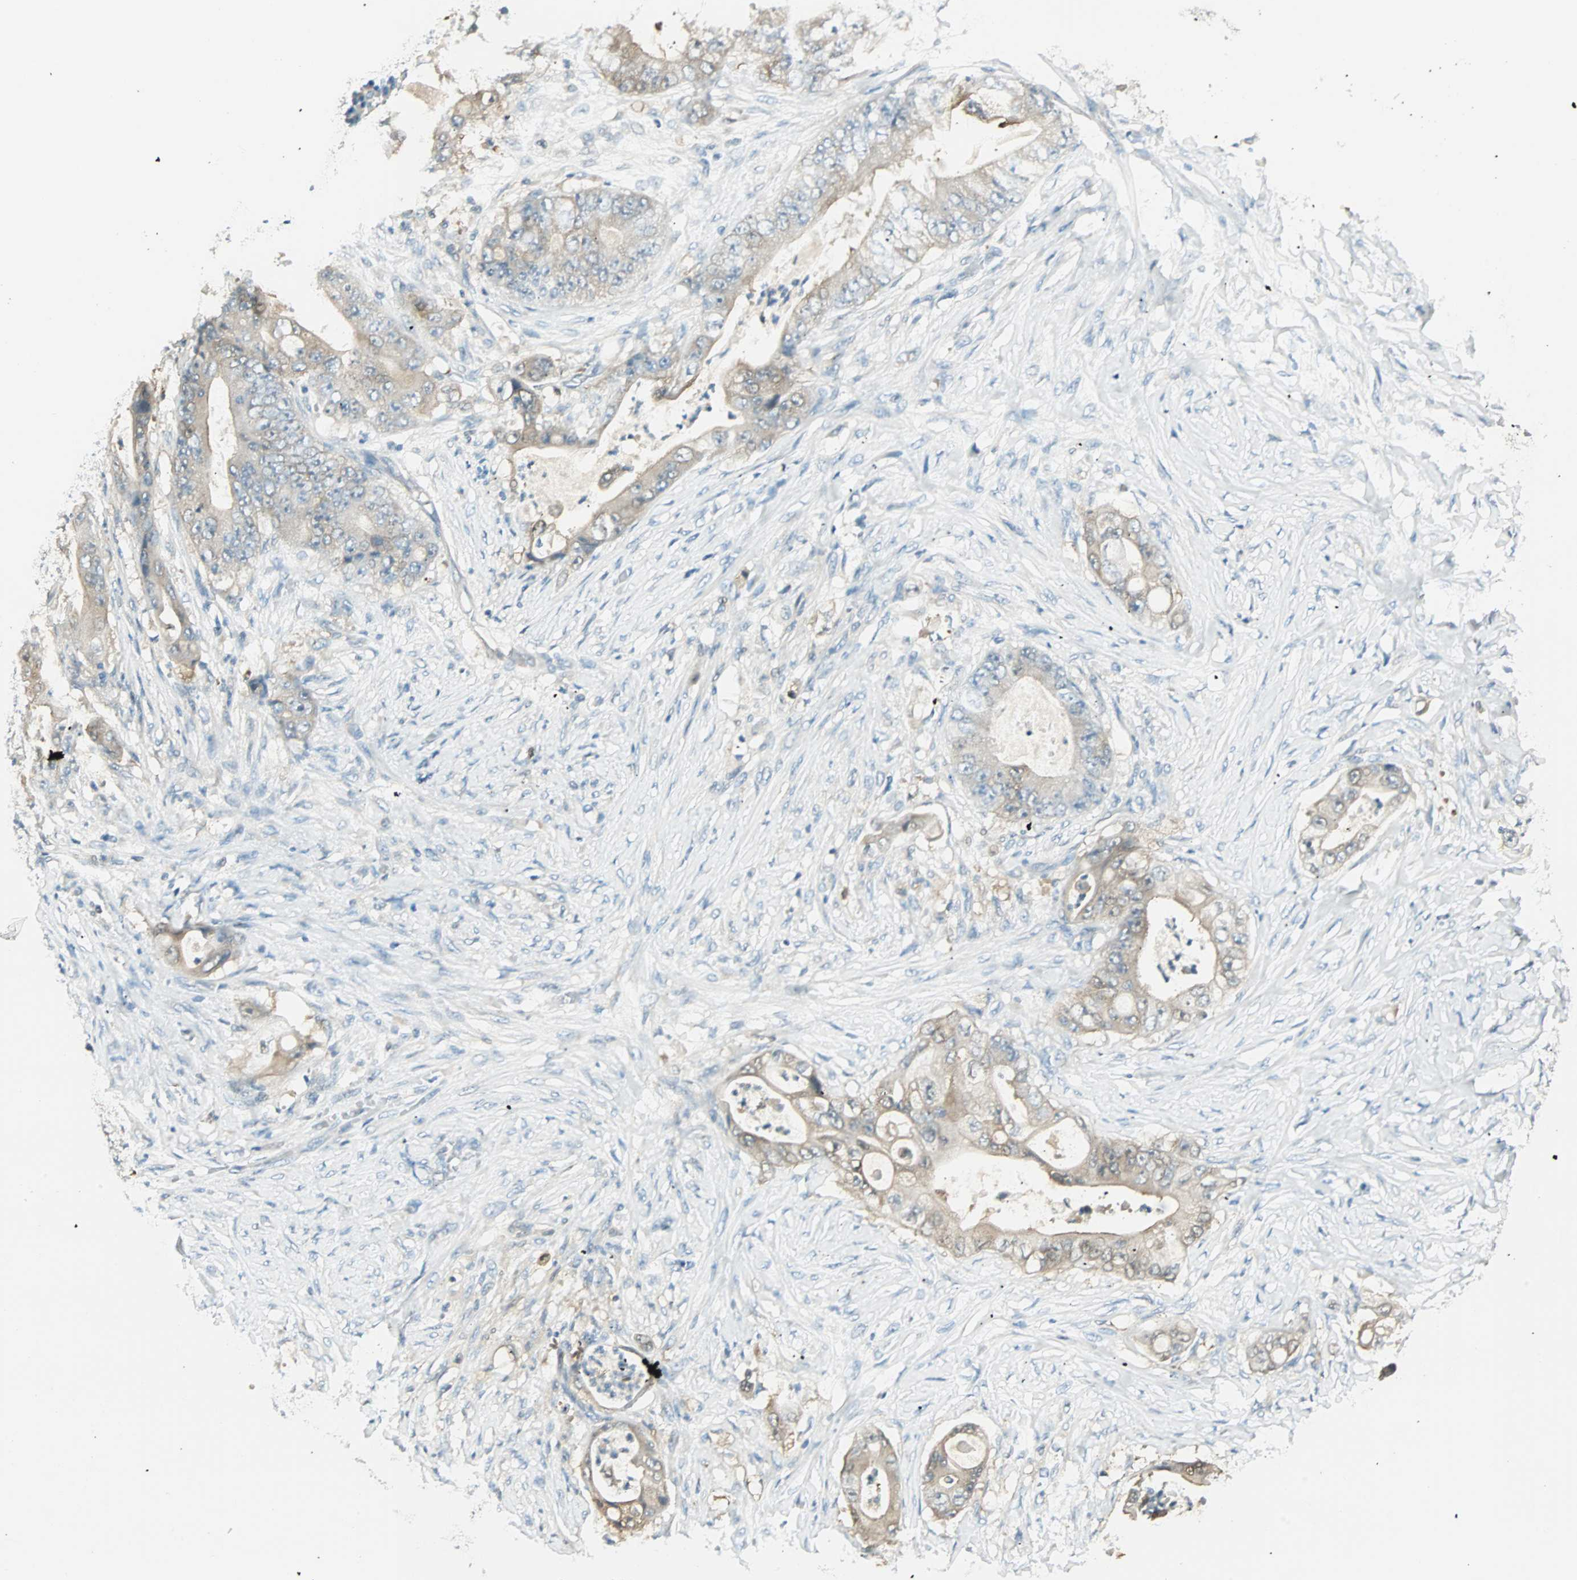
{"staining": {"intensity": "moderate", "quantity": ">75%", "location": "cytoplasmic/membranous"}, "tissue": "stomach cancer", "cell_type": "Tumor cells", "image_type": "cancer", "snomed": [{"axis": "morphology", "description": "Adenocarcinoma, NOS"}, {"axis": "topography", "description": "Stomach"}], "caption": "This histopathology image exhibits IHC staining of adenocarcinoma (stomach), with medium moderate cytoplasmic/membranous positivity in approximately >75% of tumor cells.", "gene": "S100A1", "patient": {"sex": "female", "age": 73}}